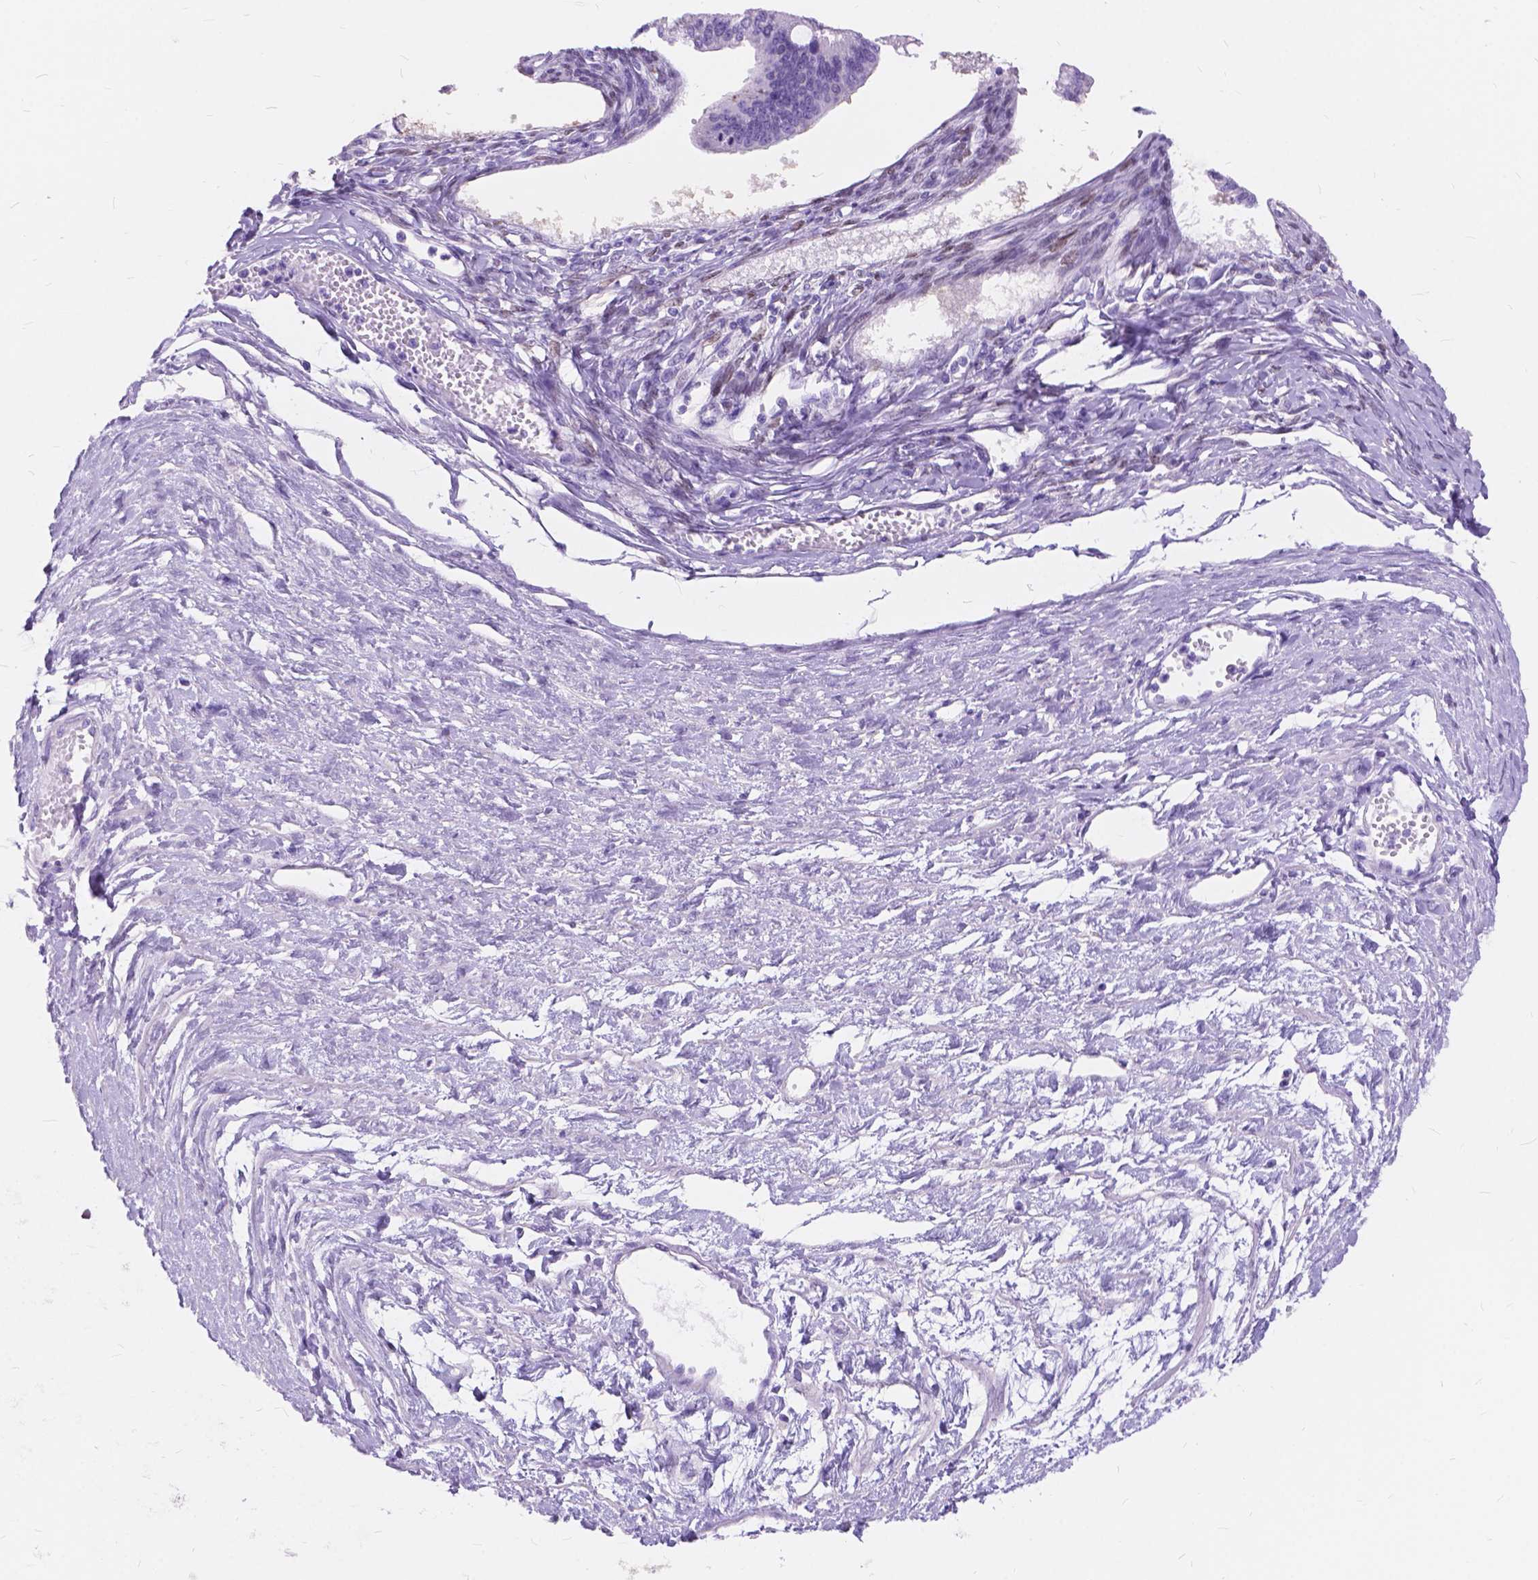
{"staining": {"intensity": "negative", "quantity": "none", "location": "none"}, "tissue": "ovarian cancer", "cell_type": "Tumor cells", "image_type": "cancer", "snomed": [{"axis": "morphology", "description": "Cystadenocarcinoma, mucinous, NOS"}, {"axis": "topography", "description": "Ovary"}], "caption": "IHC image of neoplastic tissue: human ovarian cancer stained with DAB shows no significant protein staining in tumor cells.", "gene": "FOXL2", "patient": {"sex": "female", "age": 73}}